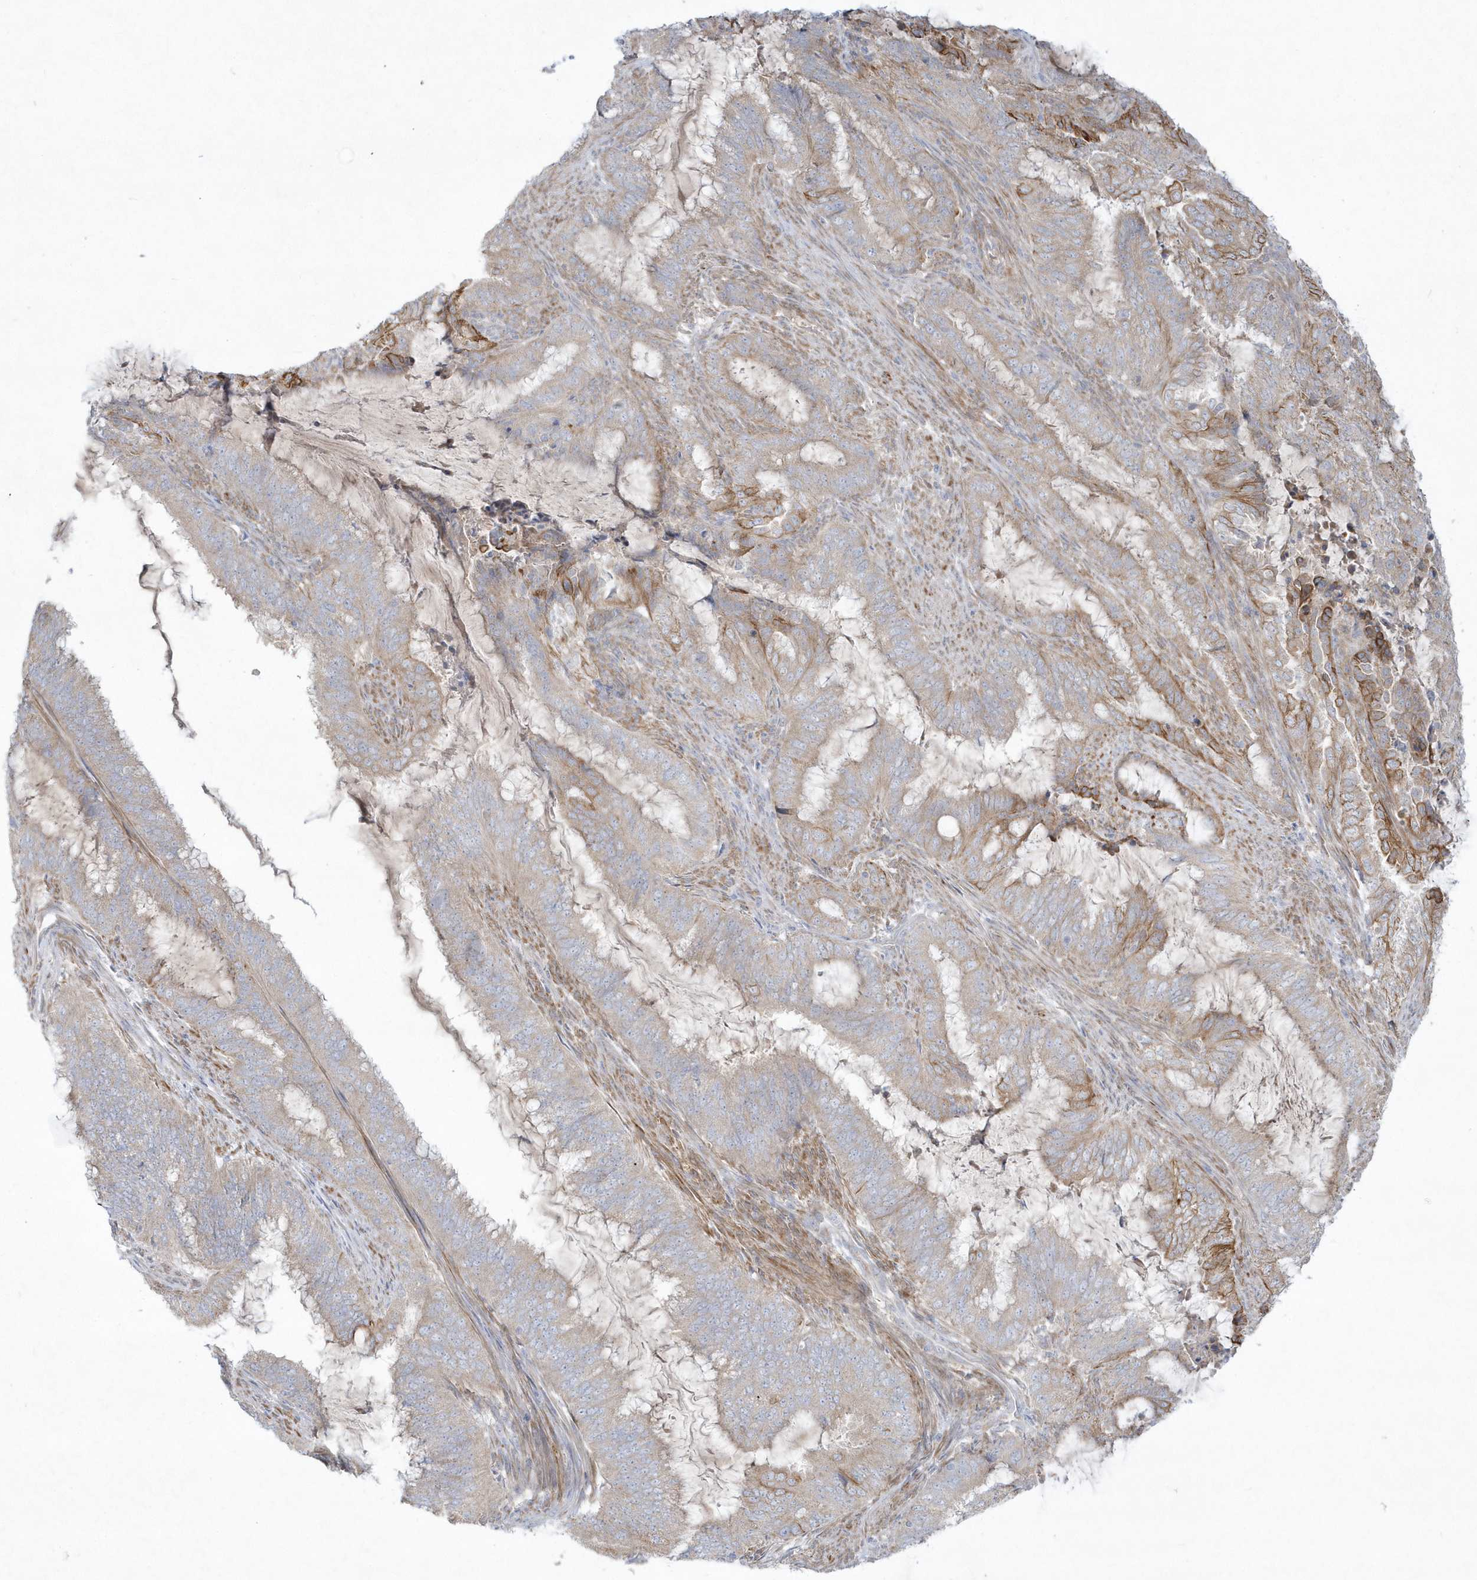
{"staining": {"intensity": "moderate", "quantity": "25%-75%", "location": "cytoplasmic/membranous"}, "tissue": "endometrial cancer", "cell_type": "Tumor cells", "image_type": "cancer", "snomed": [{"axis": "morphology", "description": "Adenocarcinoma, NOS"}, {"axis": "topography", "description": "Endometrium"}], "caption": "There is medium levels of moderate cytoplasmic/membranous expression in tumor cells of adenocarcinoma (endometrial), as demonstrated by immunohistochemical staining (brown color).", "gene": "LARS1", "patient": {"sex": "female", "age": 51}}